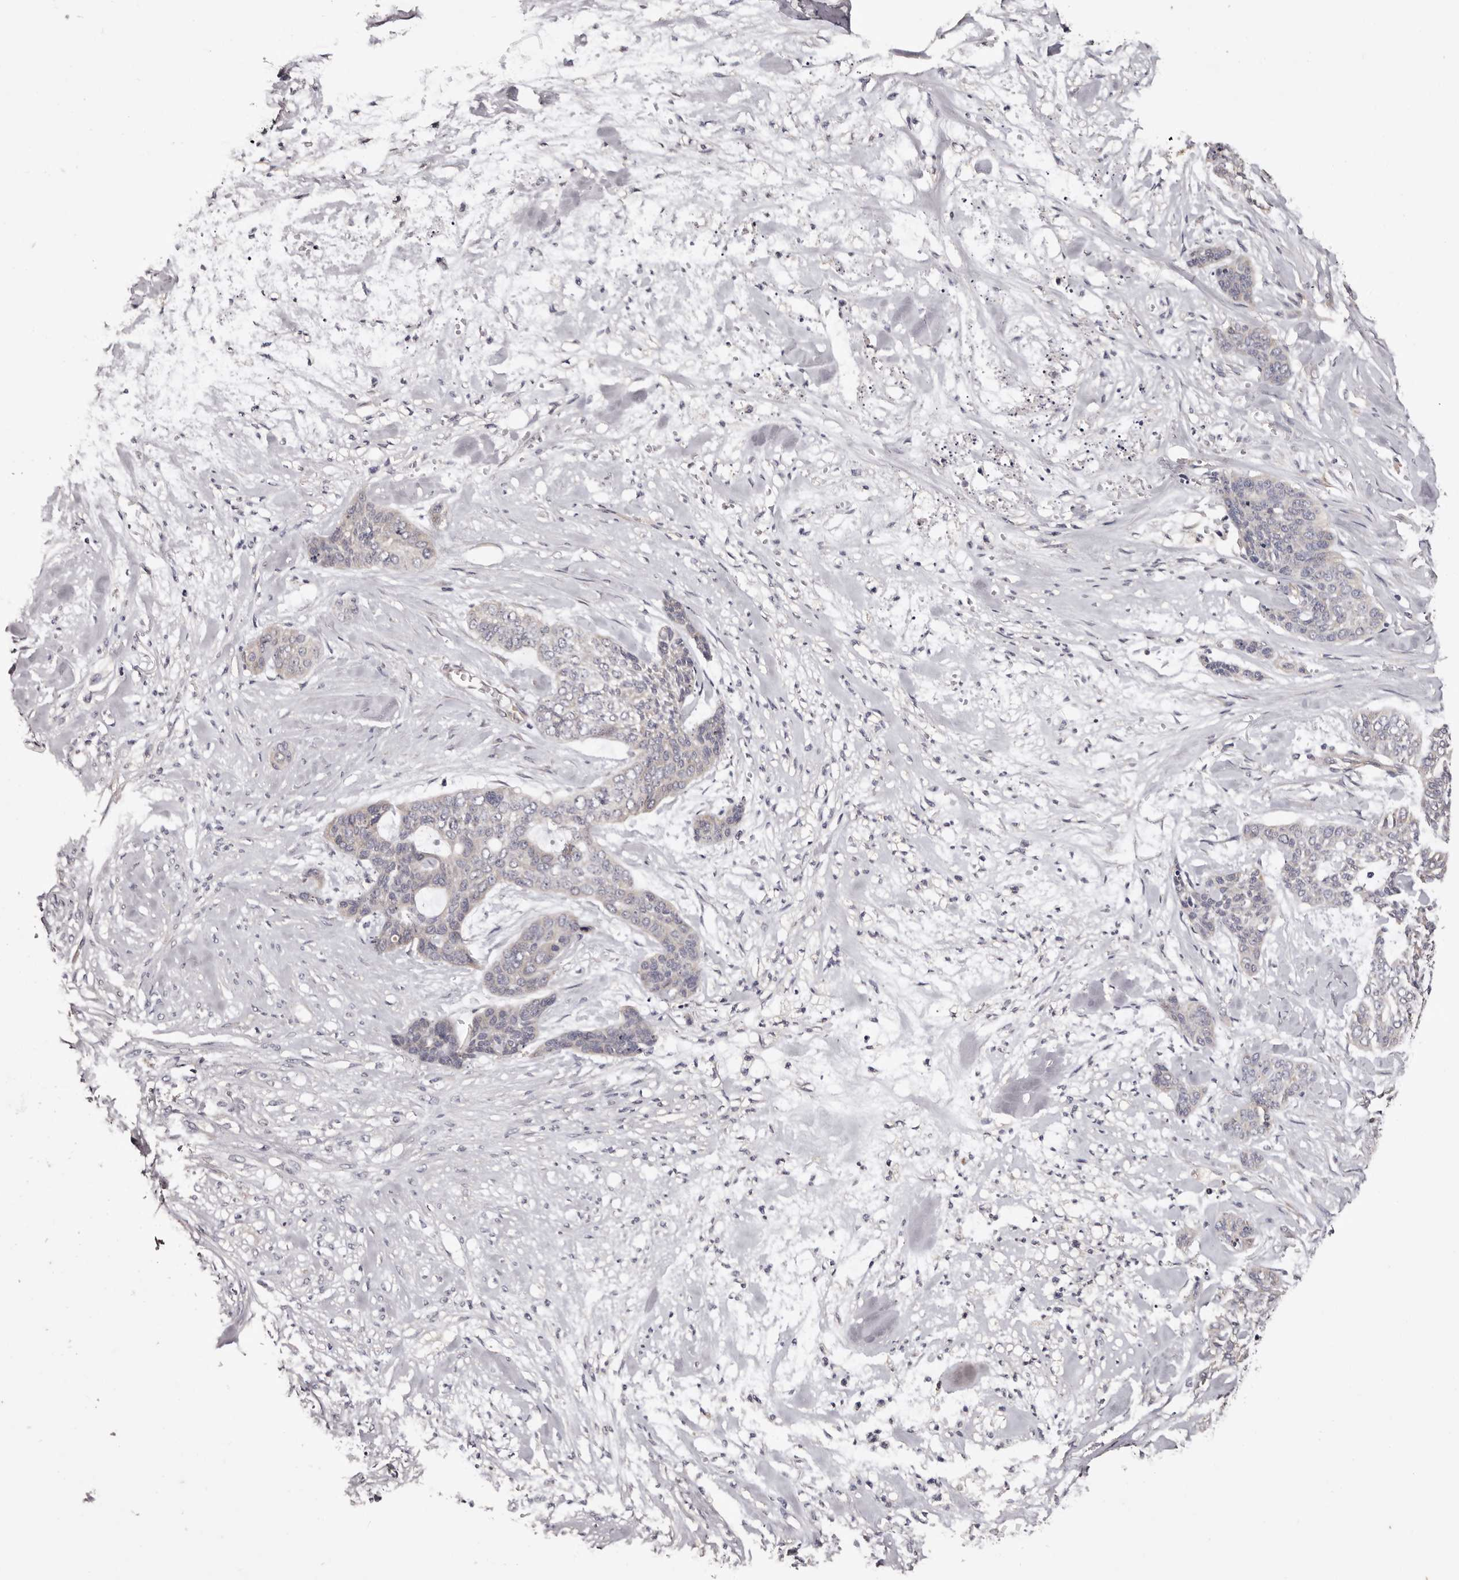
{"staining": {"intensity": "negative", "quantity": "none", "location": "none"}, "tissue": "skin cancer", "cell_type": "Tumor cells", "image_type": "cancer", "snomed": [{"axis": "morphology", "description": "Basal cell carcinoma"}, {"axis": "topography", "description": "Skin"}], "caption": "Immunohistochemical staining of skin cancer reveals no significant positivity in tumor cells.", "gene": "ETNK1", "patient": {"sex": "female", "age": 64}}